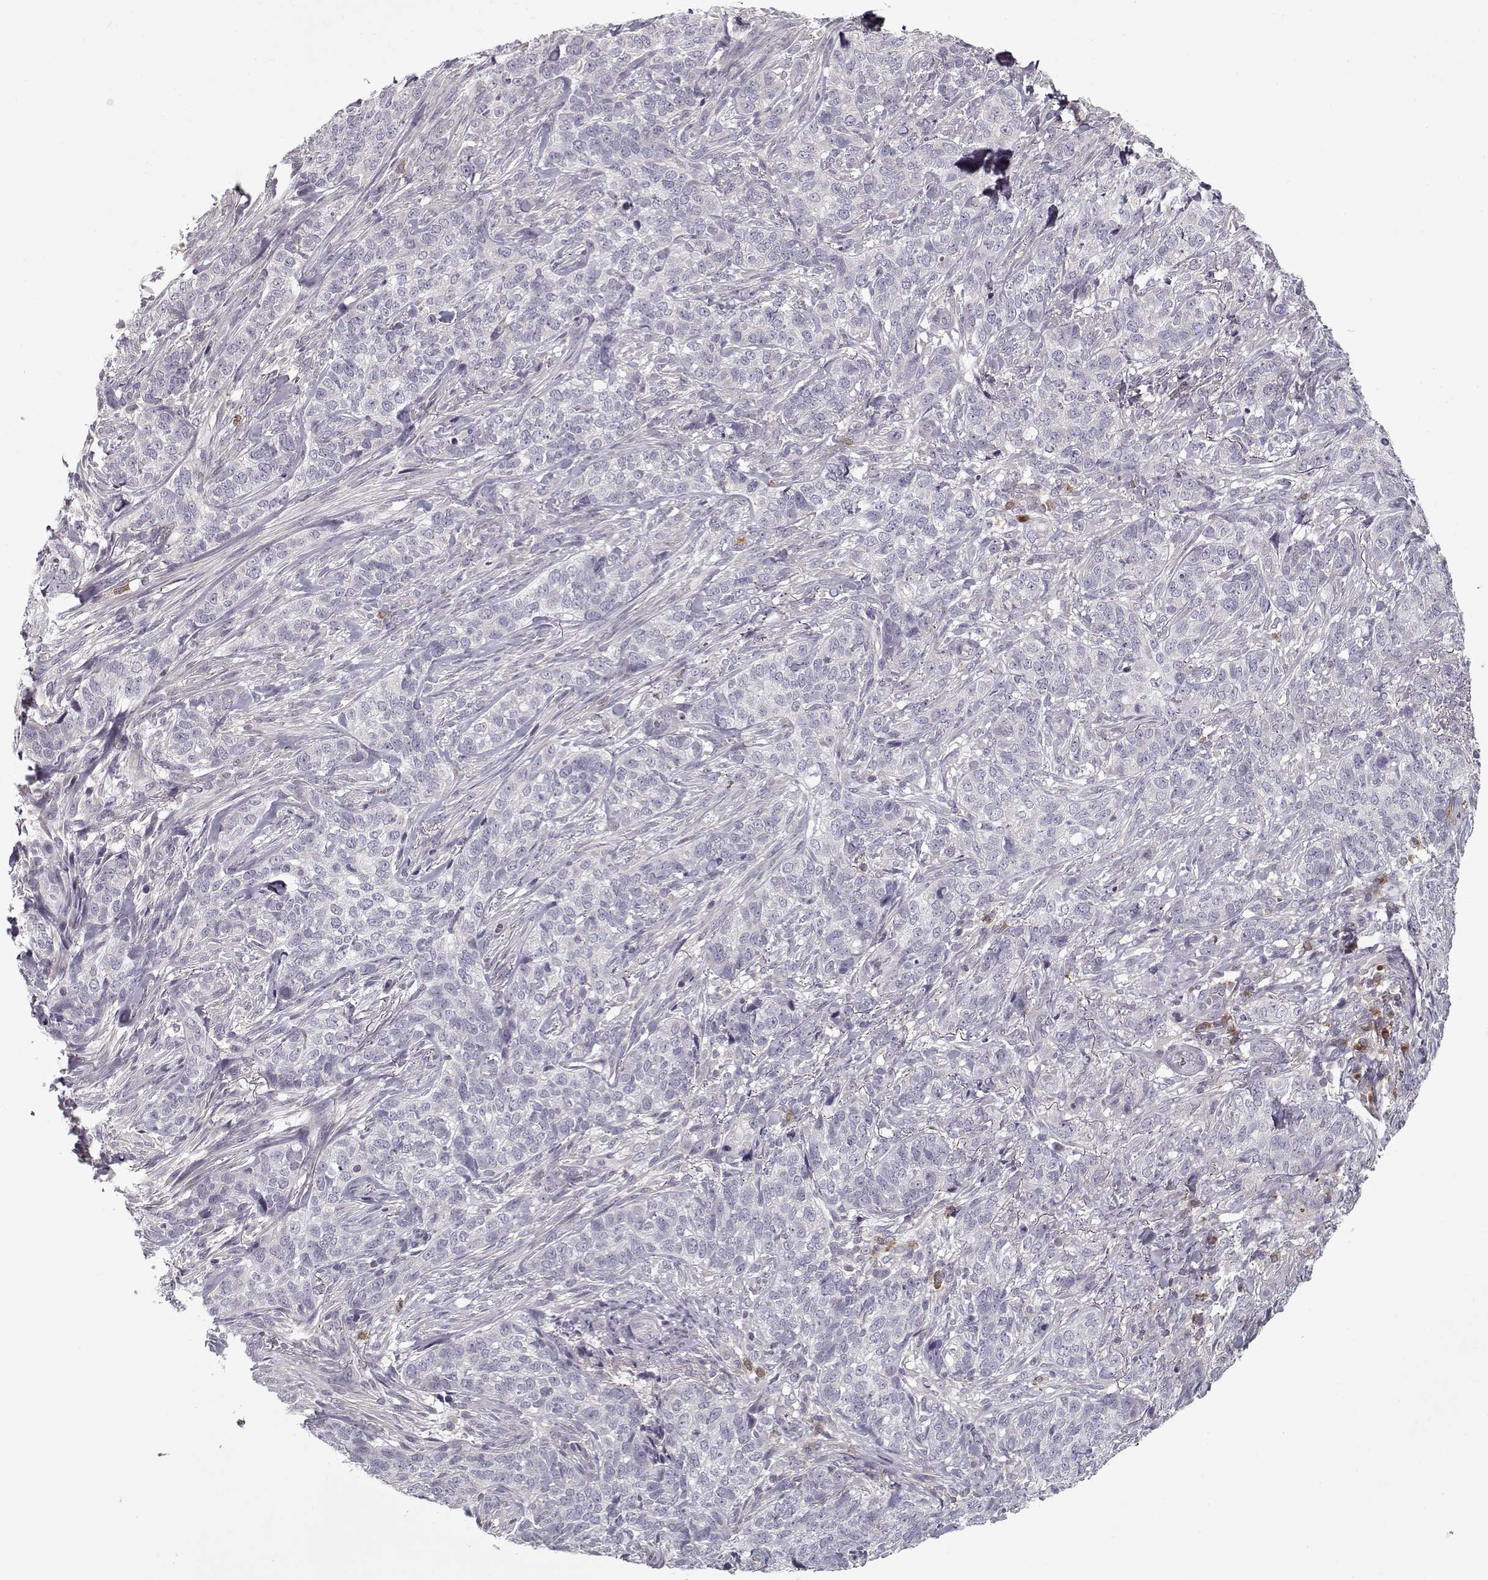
{"staining": {"intensity": "negative", "quantity": "none", "location": "none"}, "tissue": "skin cancer", "cell_type": "Tumor cells", "image_type": "cancer", "snomed": [{"axis": "morphology", "description": "Basal cell carcinoma"}, {"axis": "topography", "description": "Skin"}], "caption": "A high-resolution photomicrograph shows immunohistochemistry (IHC) staining of skin cancer (basal cell carcinoma), which displays no significant positivity in tumor cells.", "gene": "UNC13D", "patient": {"sex": "female", "age": 69}}